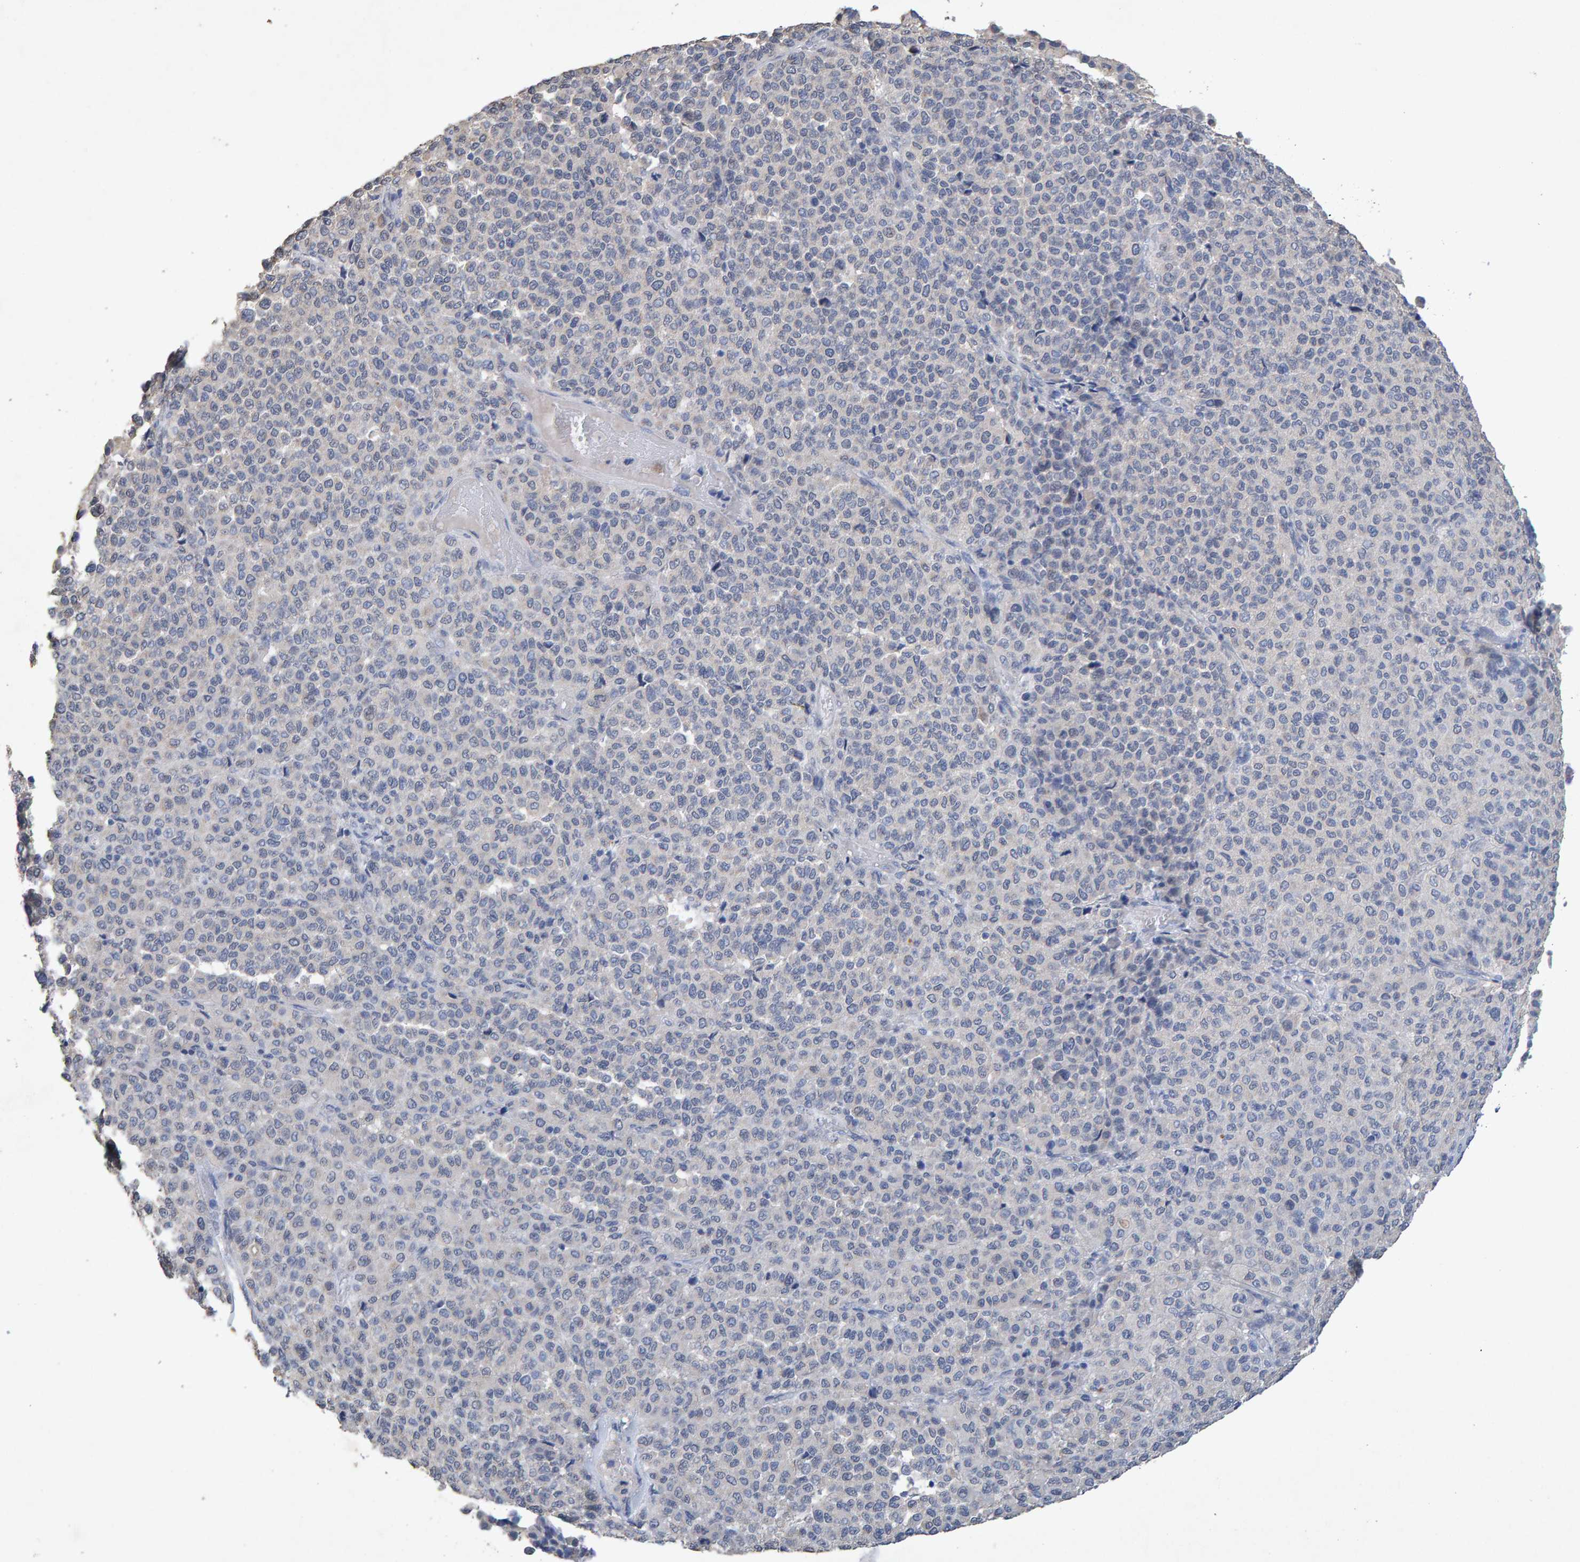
{"staining": {"intensity": "negative", "quantity": "none", "location": "none"}, "tissue": "melanoma", "cell_type": "Tumor cells", "image_type": "cancer", "snomed": [{"axis": "morphology", "description": "Malignant melanoma, Metastatic site"}, {"axis": "topography", "description": "Pancreas"}], "caption": "The histopathology image displays no staining of tumor cells in malignant melanoma (metastatic site).", "gene": "CTH", "patient": {"sex": "female", "age": 30}}